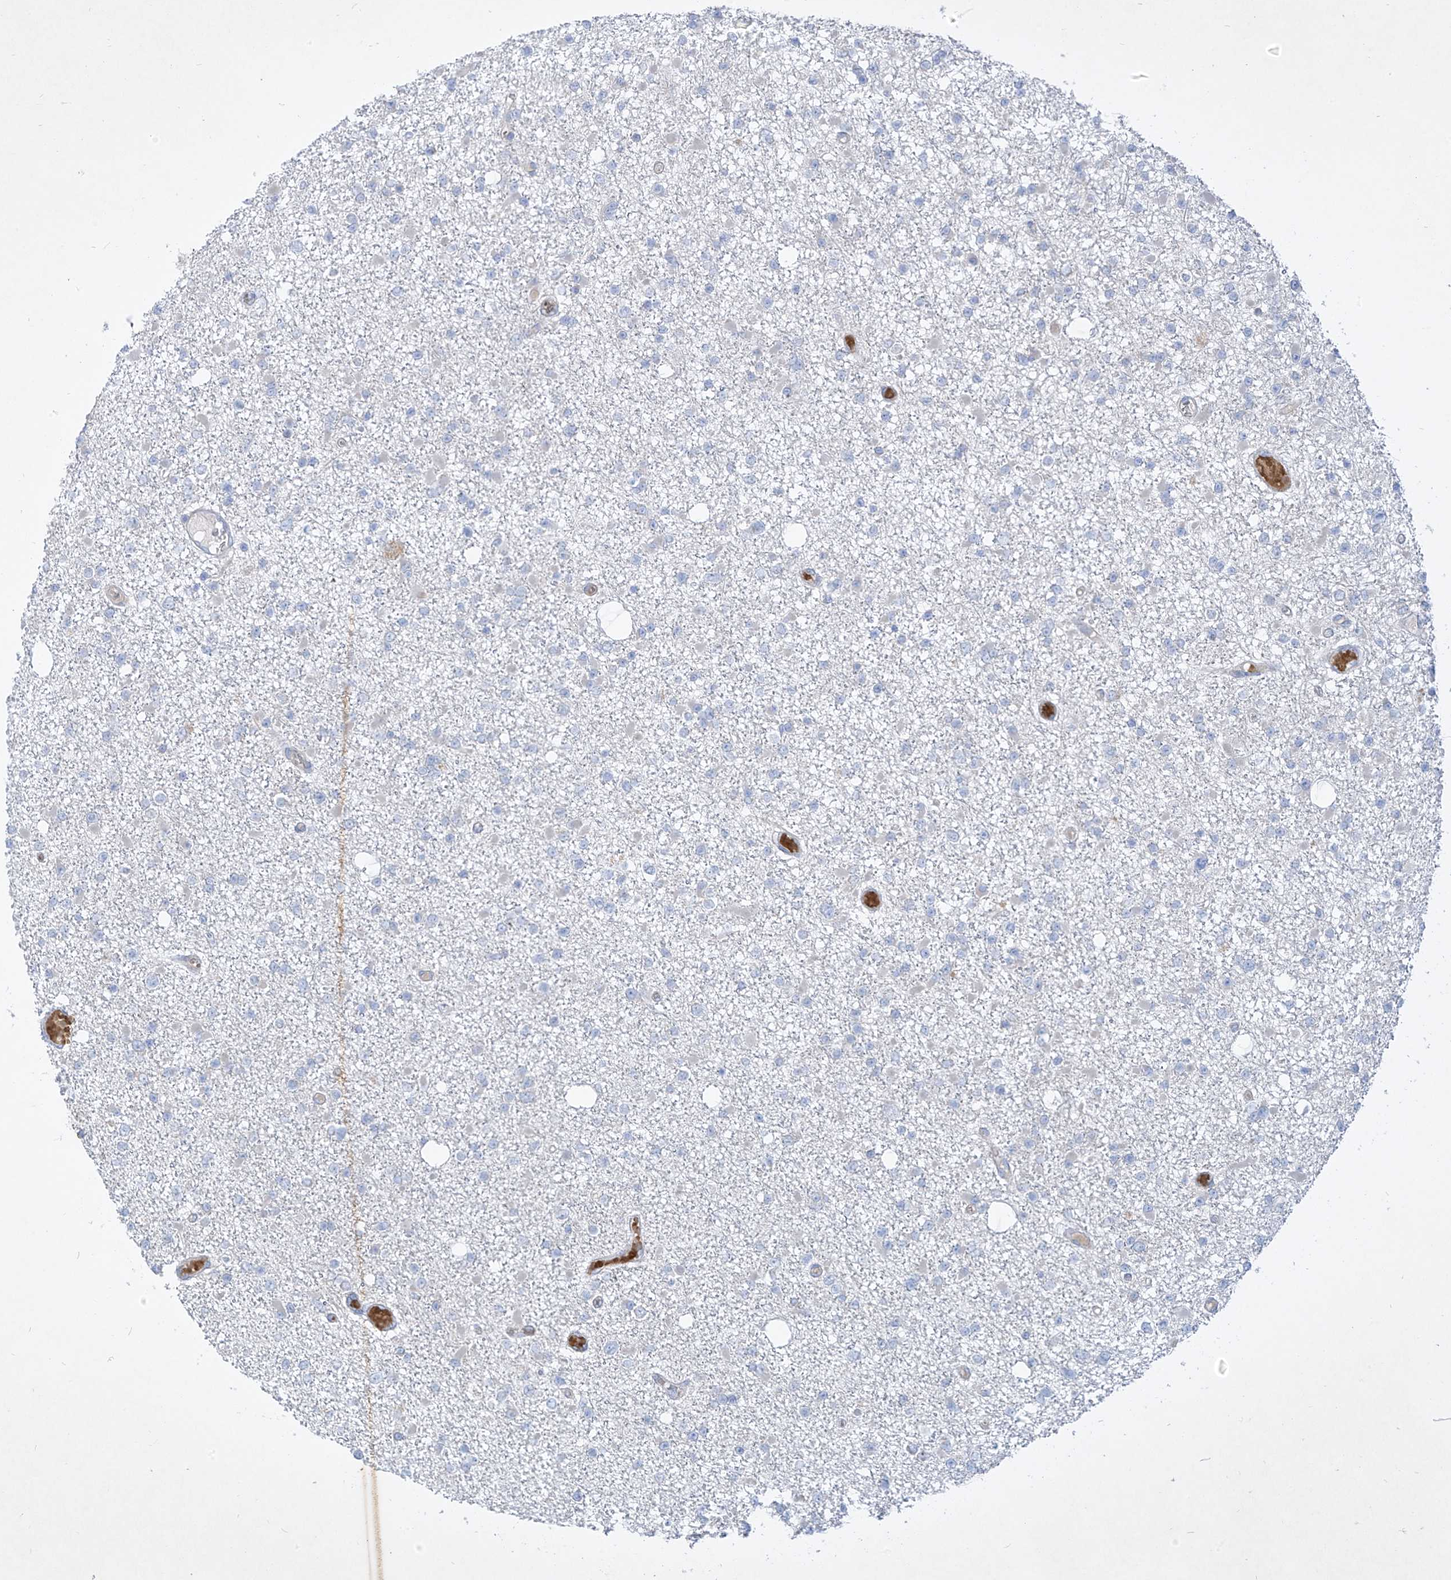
{"staining": {"intensity": "negative", "quantity": "none", "location": "none"}, "tissue": "glioma", "cell_type": "Tumor cells", "image_type": "cancer", "snomed": [{"axis": "morphology", "description": "Glioma, malignant, Low grade"}, {"axis": "topography", "description": "Brain"}], "caption": "Tumor cells are negative for protein expression in human glioma.", "gene": "DGKQ", "patient": {"sex": "female", "age": 22}}